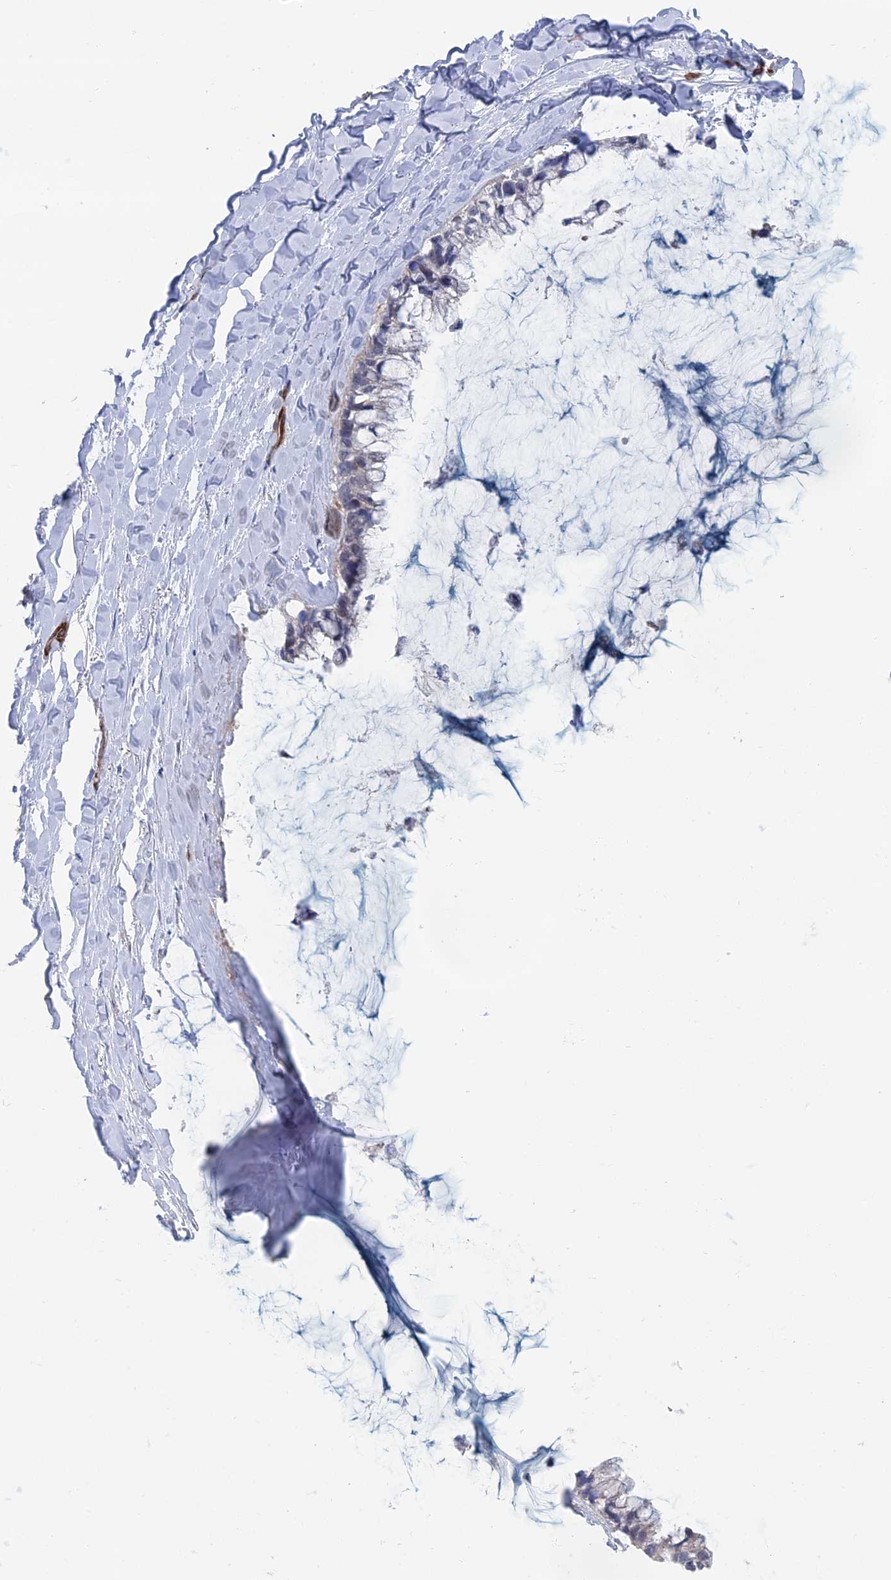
{"staining": {"intensity": "negative", "quantity": "none", "location": "none"}, "tissue": "ovarian cancer", "cell_type": "Tumor cells", "image_type": "cancer", "snomed": [{"axis": "morphology", "description": "Cystadenocarcinoma, mucinous, NOS"}, {"axis": "topography", "description": "Ovary"}], "caption": "IHC photomicrograph of ovarian cancer (mucinous cystadenocarcinoma) stained for a protein (brown), which shows no staining in tumor cells.", "gene": "ARAP3", "patient": {"sex": "female", "age": 39}}